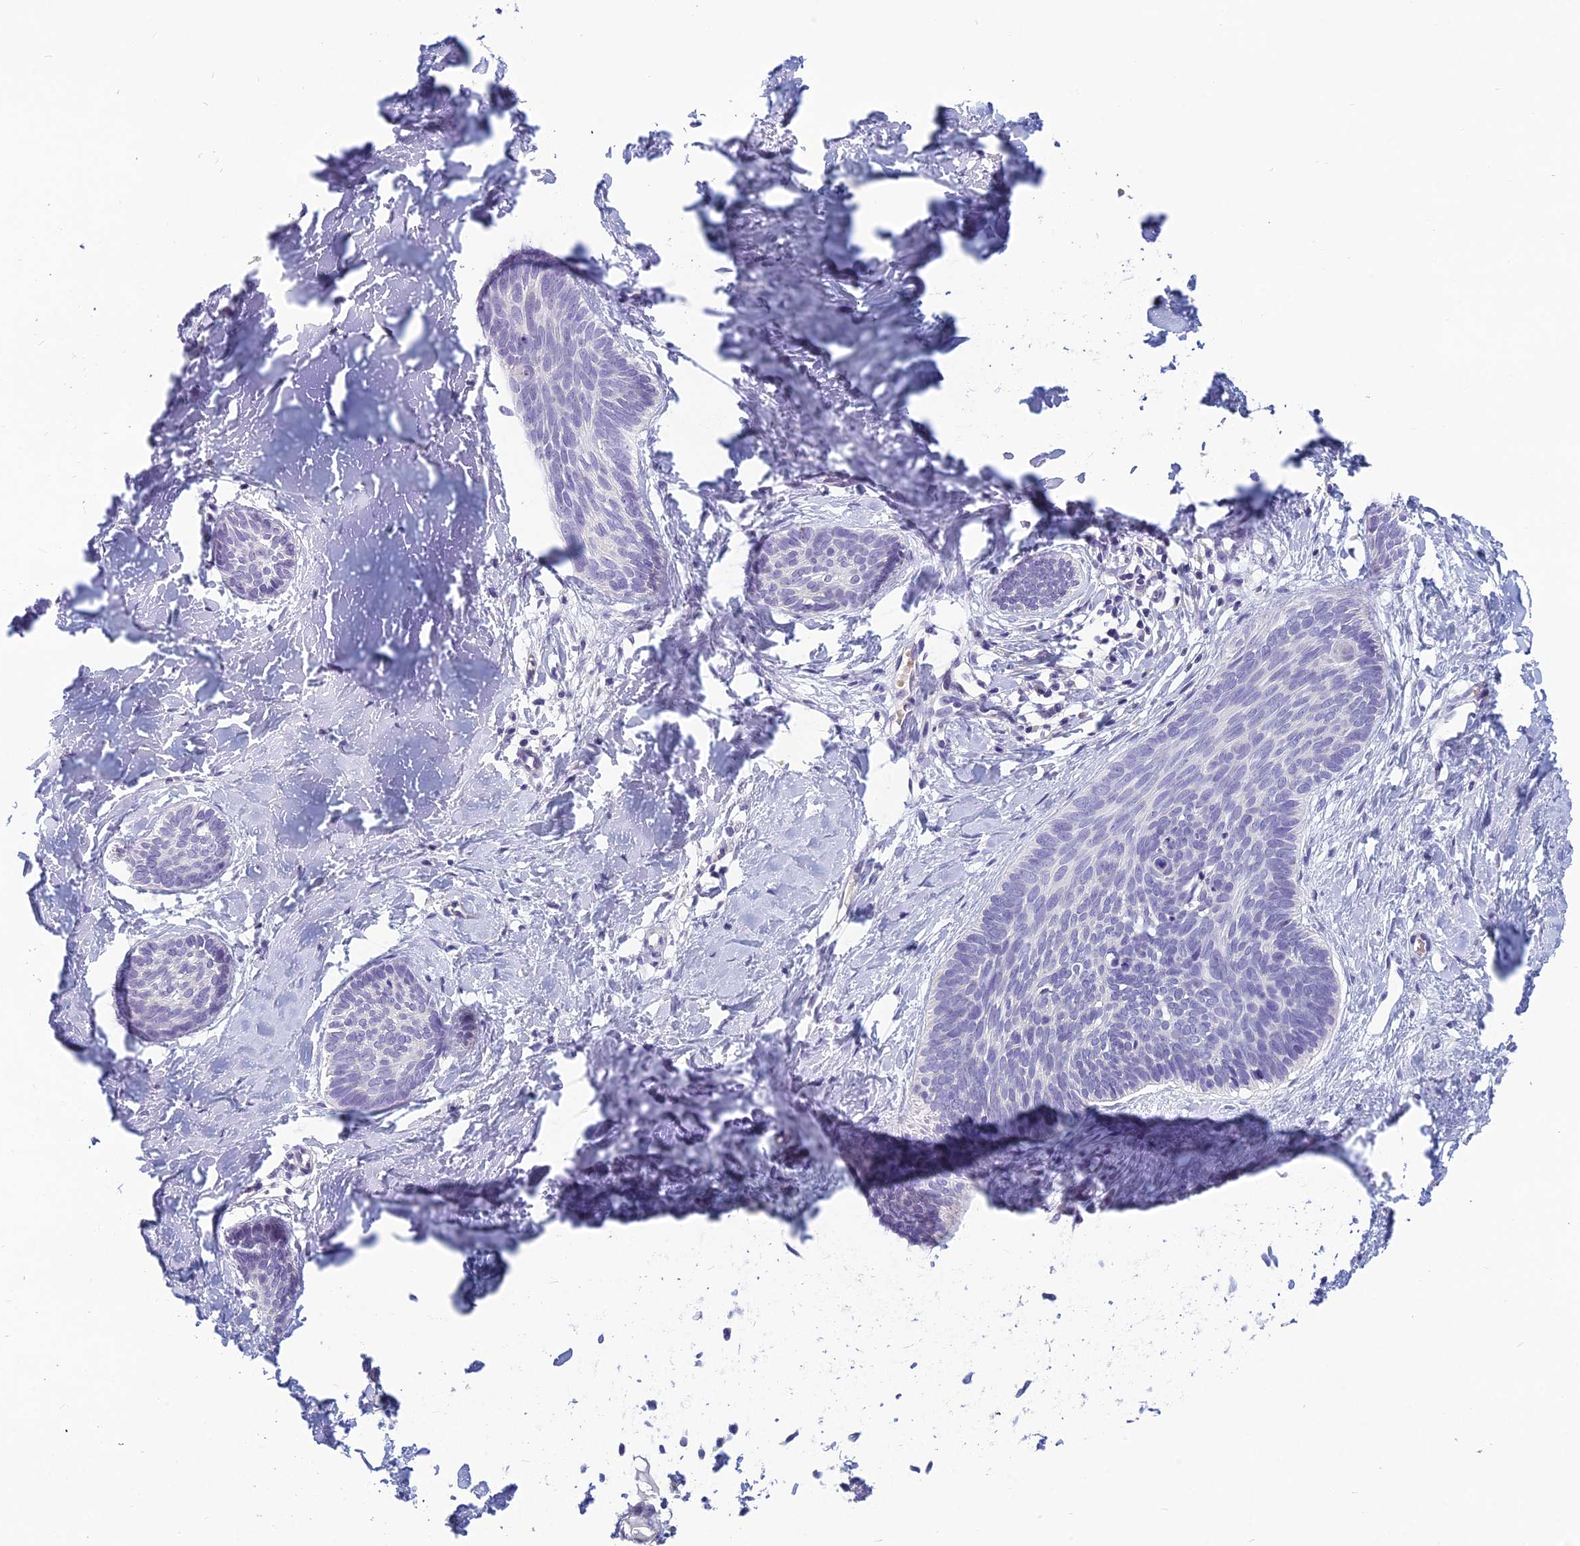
{"staining": {"intensity": "negative", "quantity": "none", "location": "none"}, "tissue": "skin cancer", "cell_type": "Tumor cells", "image_type": "cancer", "snomed": [{"axis": "morphology", "description": "Basal cell carcinoma"}, {"axis": "topography", "description": "Skin"}], "caption": "High power microscopy image of an immunohistochemistry (IHC) histopathology image of basal cell carcinoma (skin), revealing no significant positivity in tumor cells. (DAB IHC visualized using brightfield microscopy, high magnification).", "gene": "RBM41", "patient": {"sex": "female", "age": 81}}